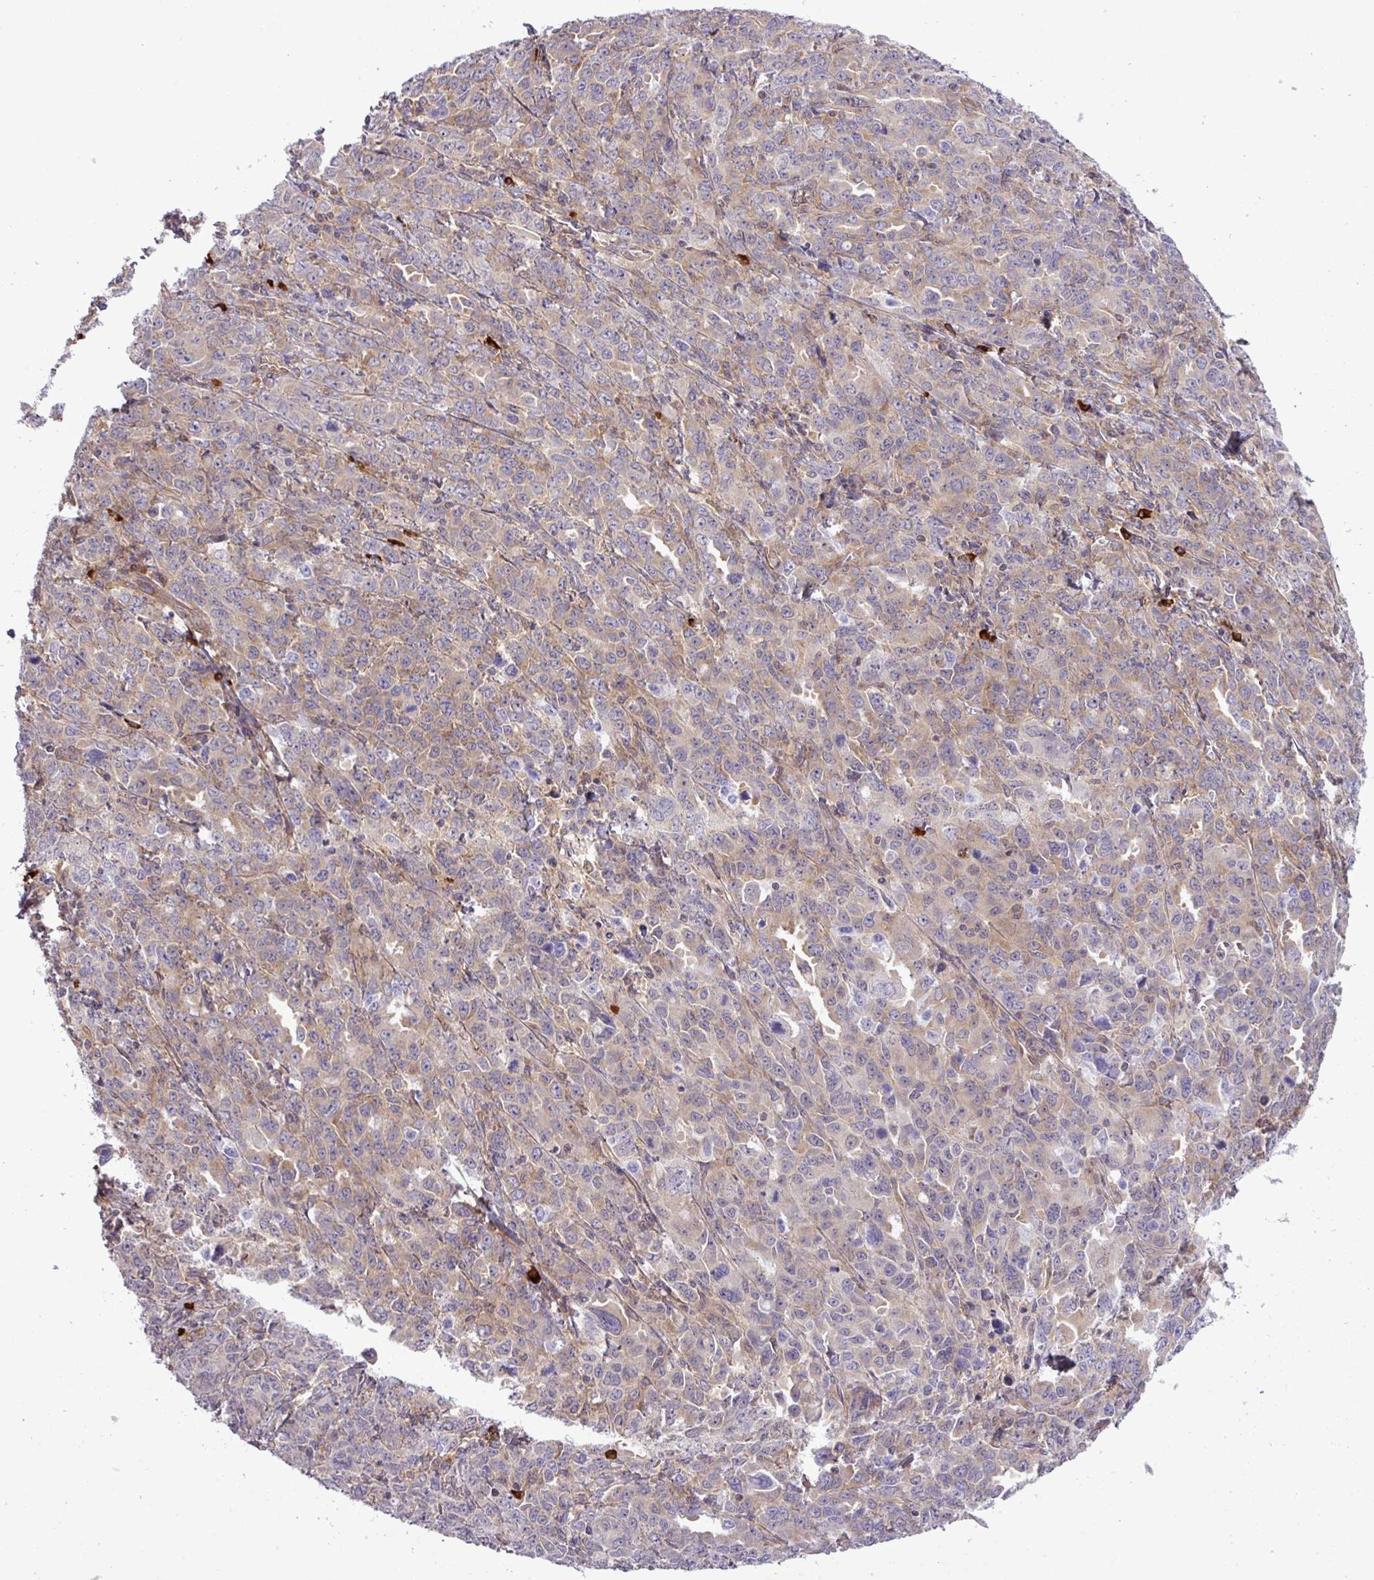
{"staining": {"intensity": "weak", "quantity": "<25%", "location": "cytoplasmic/membranous"}, "tissue": "ovarian cancer", "cell_type": "Tumor cells", "image_type": "cancer", "snomed": [{"axis": "morphology", "description": "Adenocarcinoma, NOS"}, {"axis": "morphology", "description": "Carcinoma, endometroid"}, {"axis": "topography", "description": "Ovary"}], "caption": "DAB immunohistochemical staining of human ovarian endometroid carcinoma displays no significant expression in tumor cells.", "gene": "FAM222B", "patient": {"sex": "female", "age": 72}}